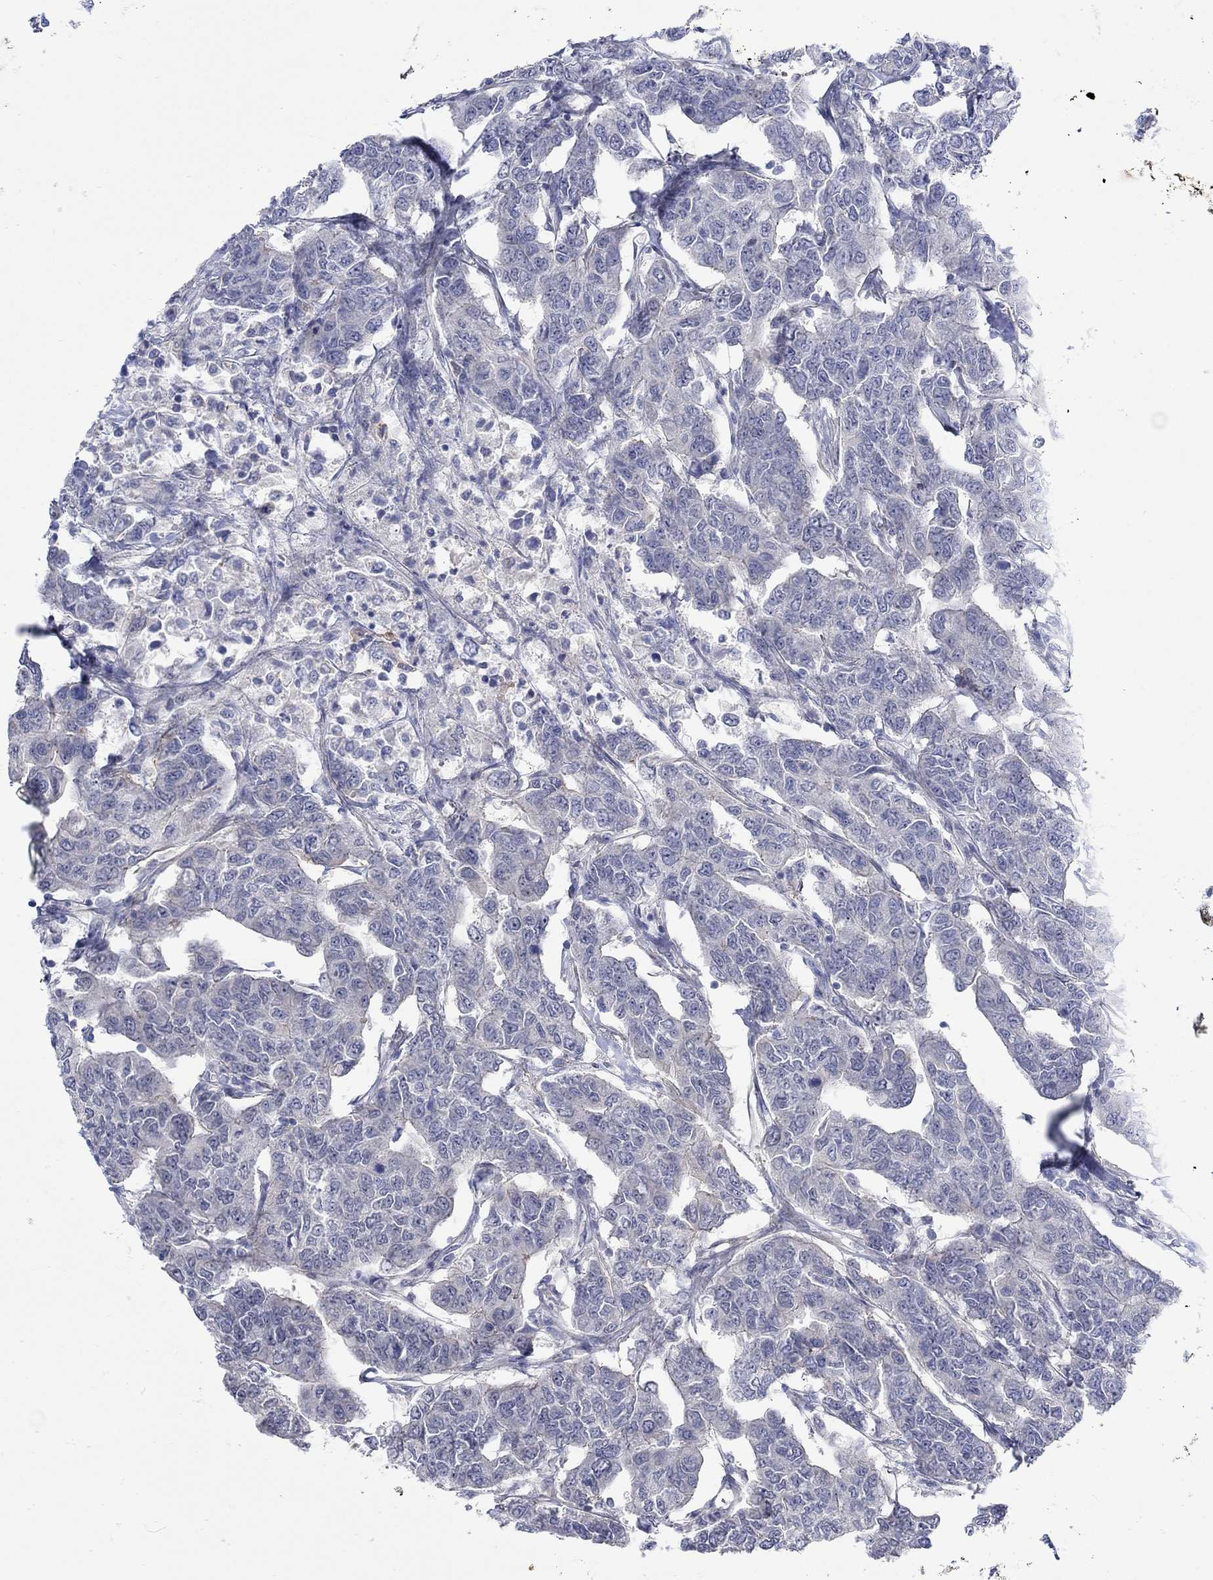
{"staining": {"intensity": "negative", "quantity": "none", "location": "none"}, "tissue": "breast cancer", "cell_type": "Tumor cells", "image_type": "cancer", "snomed": [{"axis": "morphology", "description": "Duct carcinoma"}, {"axis": "topography", "description": "Breast"}], "caption": "Micrograph shows no significant protein expression in tumor cells of breast invasive ductal carcinoma.", "gene": "SCN7A", "patient": {"sex": "female", "age": 88}}